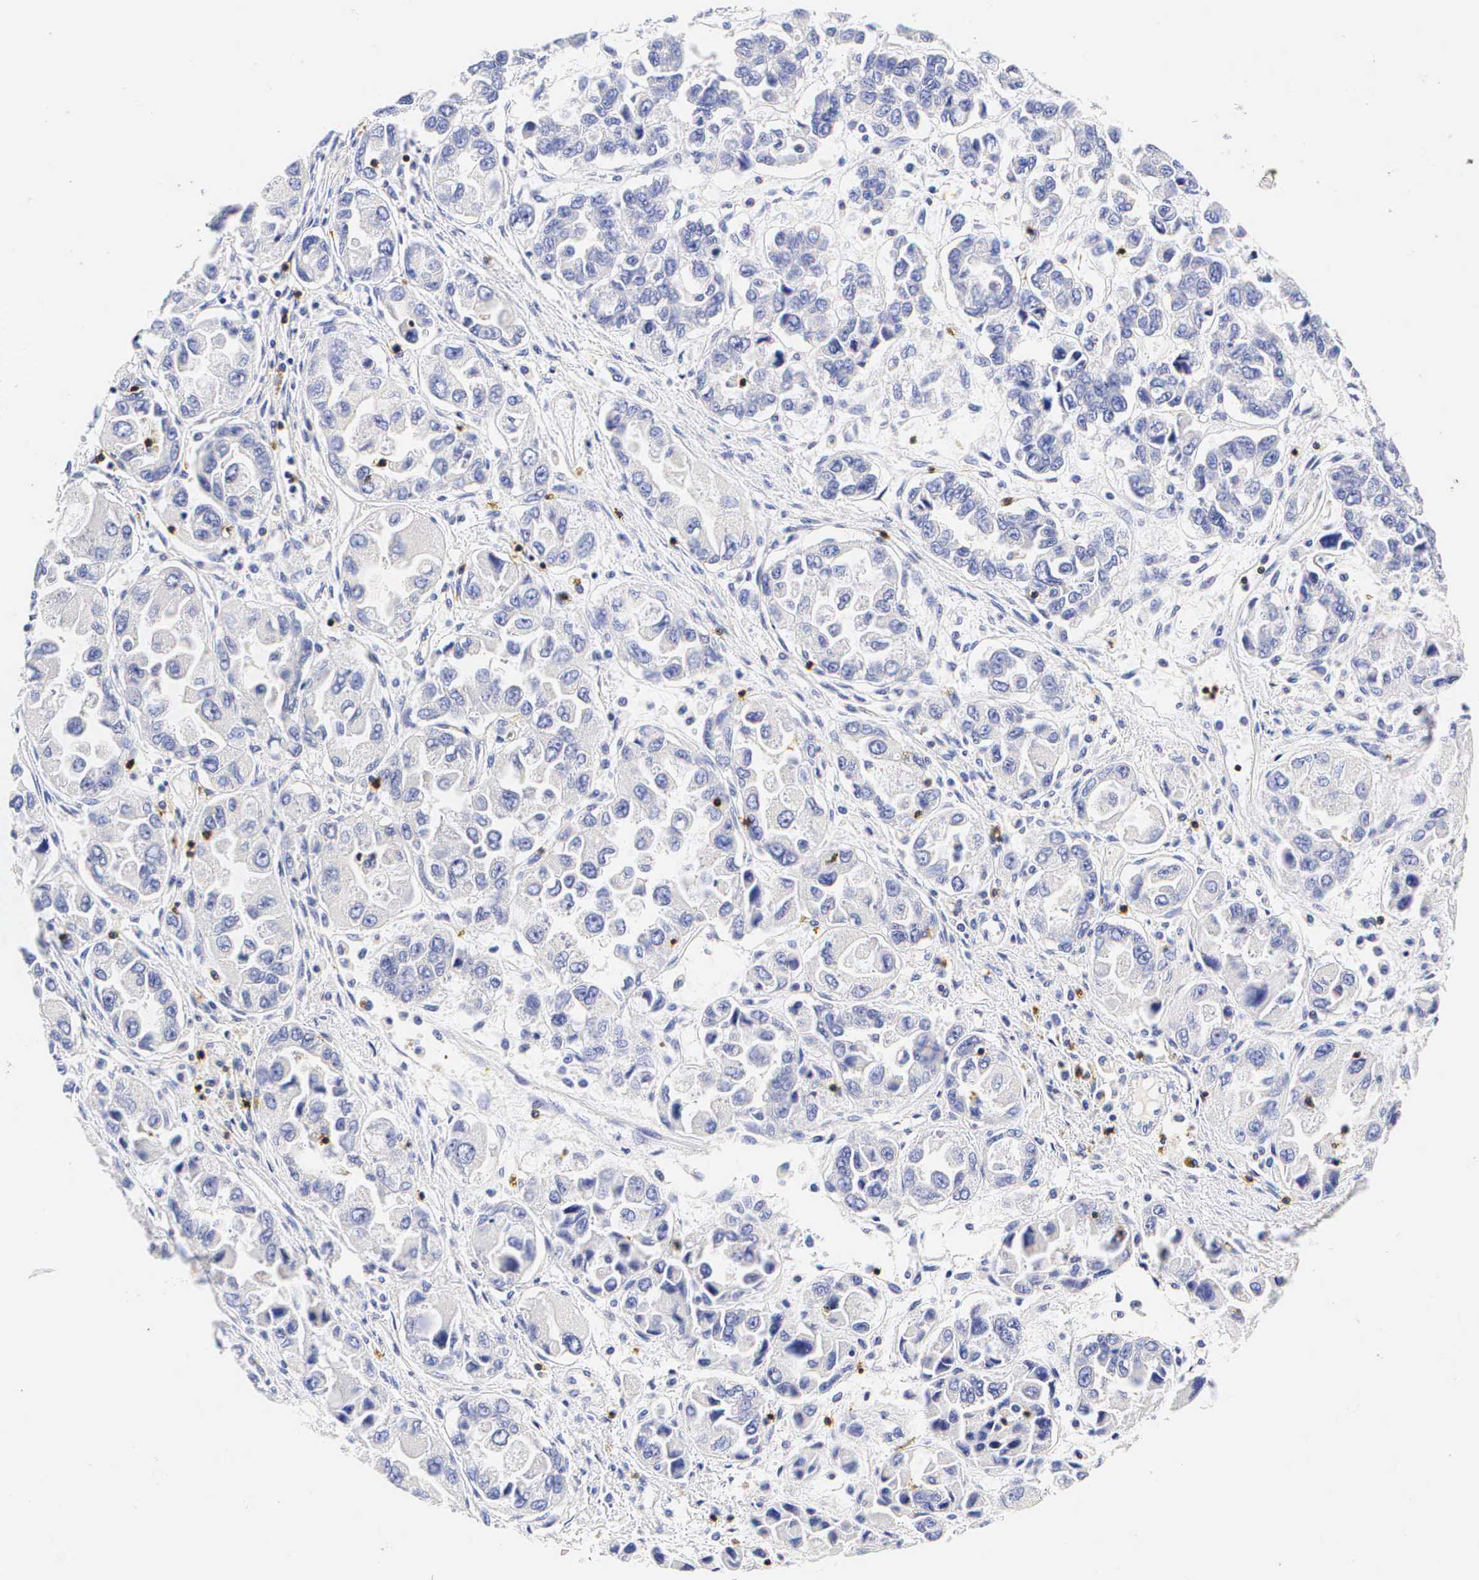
{"staining": {"intensity": "negative", "quantity": "none", "location": "none"}, "tissue": "ovarian cancer", "cell_type": "Tumor cells", "image_type": "cancer", "snomed": [{"axis": "morphology", "description": "Cystadenocarcinoma, serous, NOS"}, {"axis": "topography", "description": "Ovary"}], "caption": "IHC of human ovarian cancer shows no positivity in tumor cells.", "gene": "CD3E", "patient": {"sex": "female", "age": 84}}